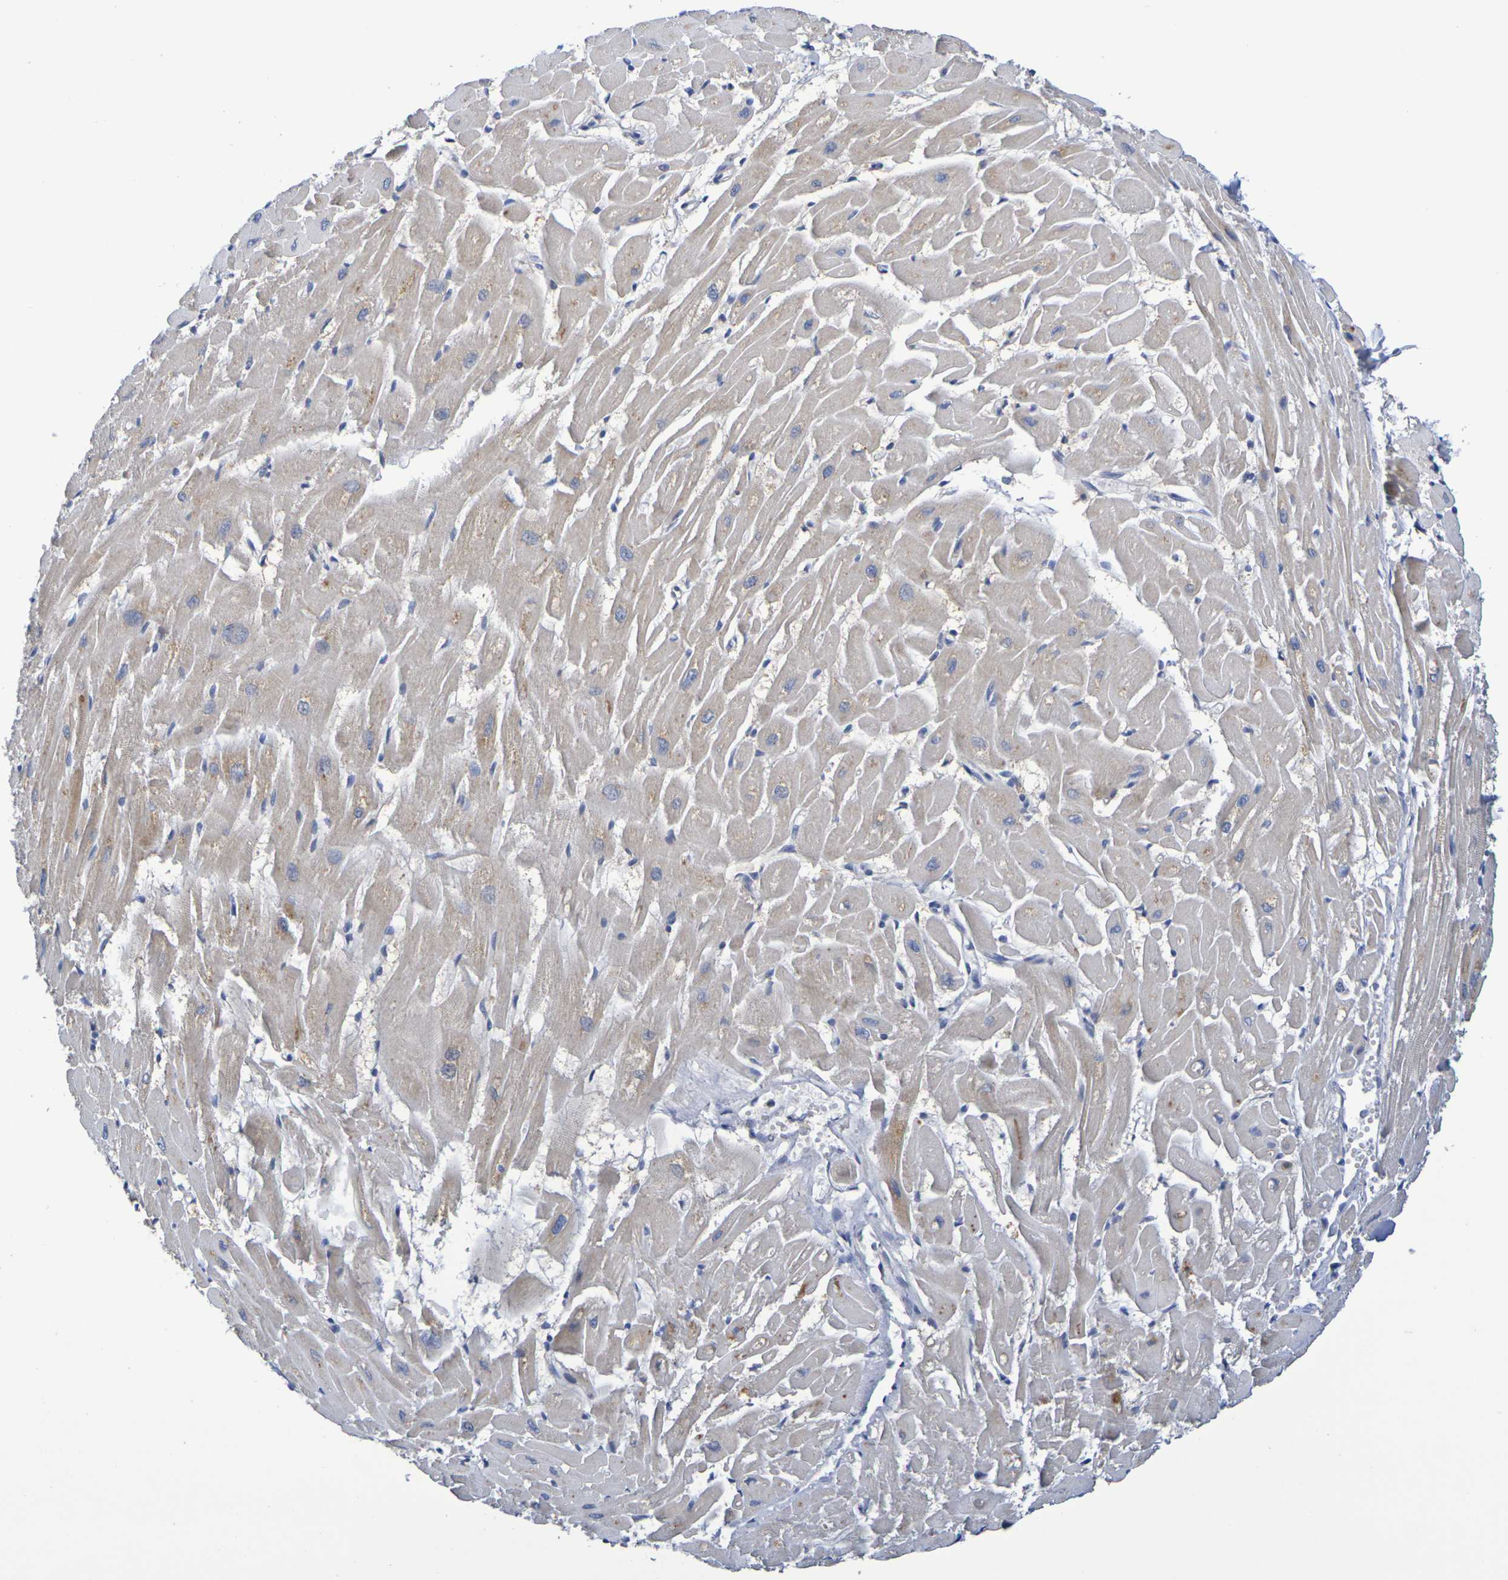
{"staining": {"intensity": "weak", "quantity": "25%-75%", "location": "cytoplasmic/membranous"}, "tissue": "heart muscle", "cell_type": "Cardiomyocytes", "image_type": "normal", "snomed": [{"axis": "morphology", "description": "Normal tissue, NOS"}, {"axis": "topography", "description": "Heart"}], "caption": "A brown stain labels weak cytoplasmic/membranous positivity of a protein in cardiomyocytes of benign heart muscle.", "gene": "SDC4", "patient": {"sex": "female", "age": 19}}